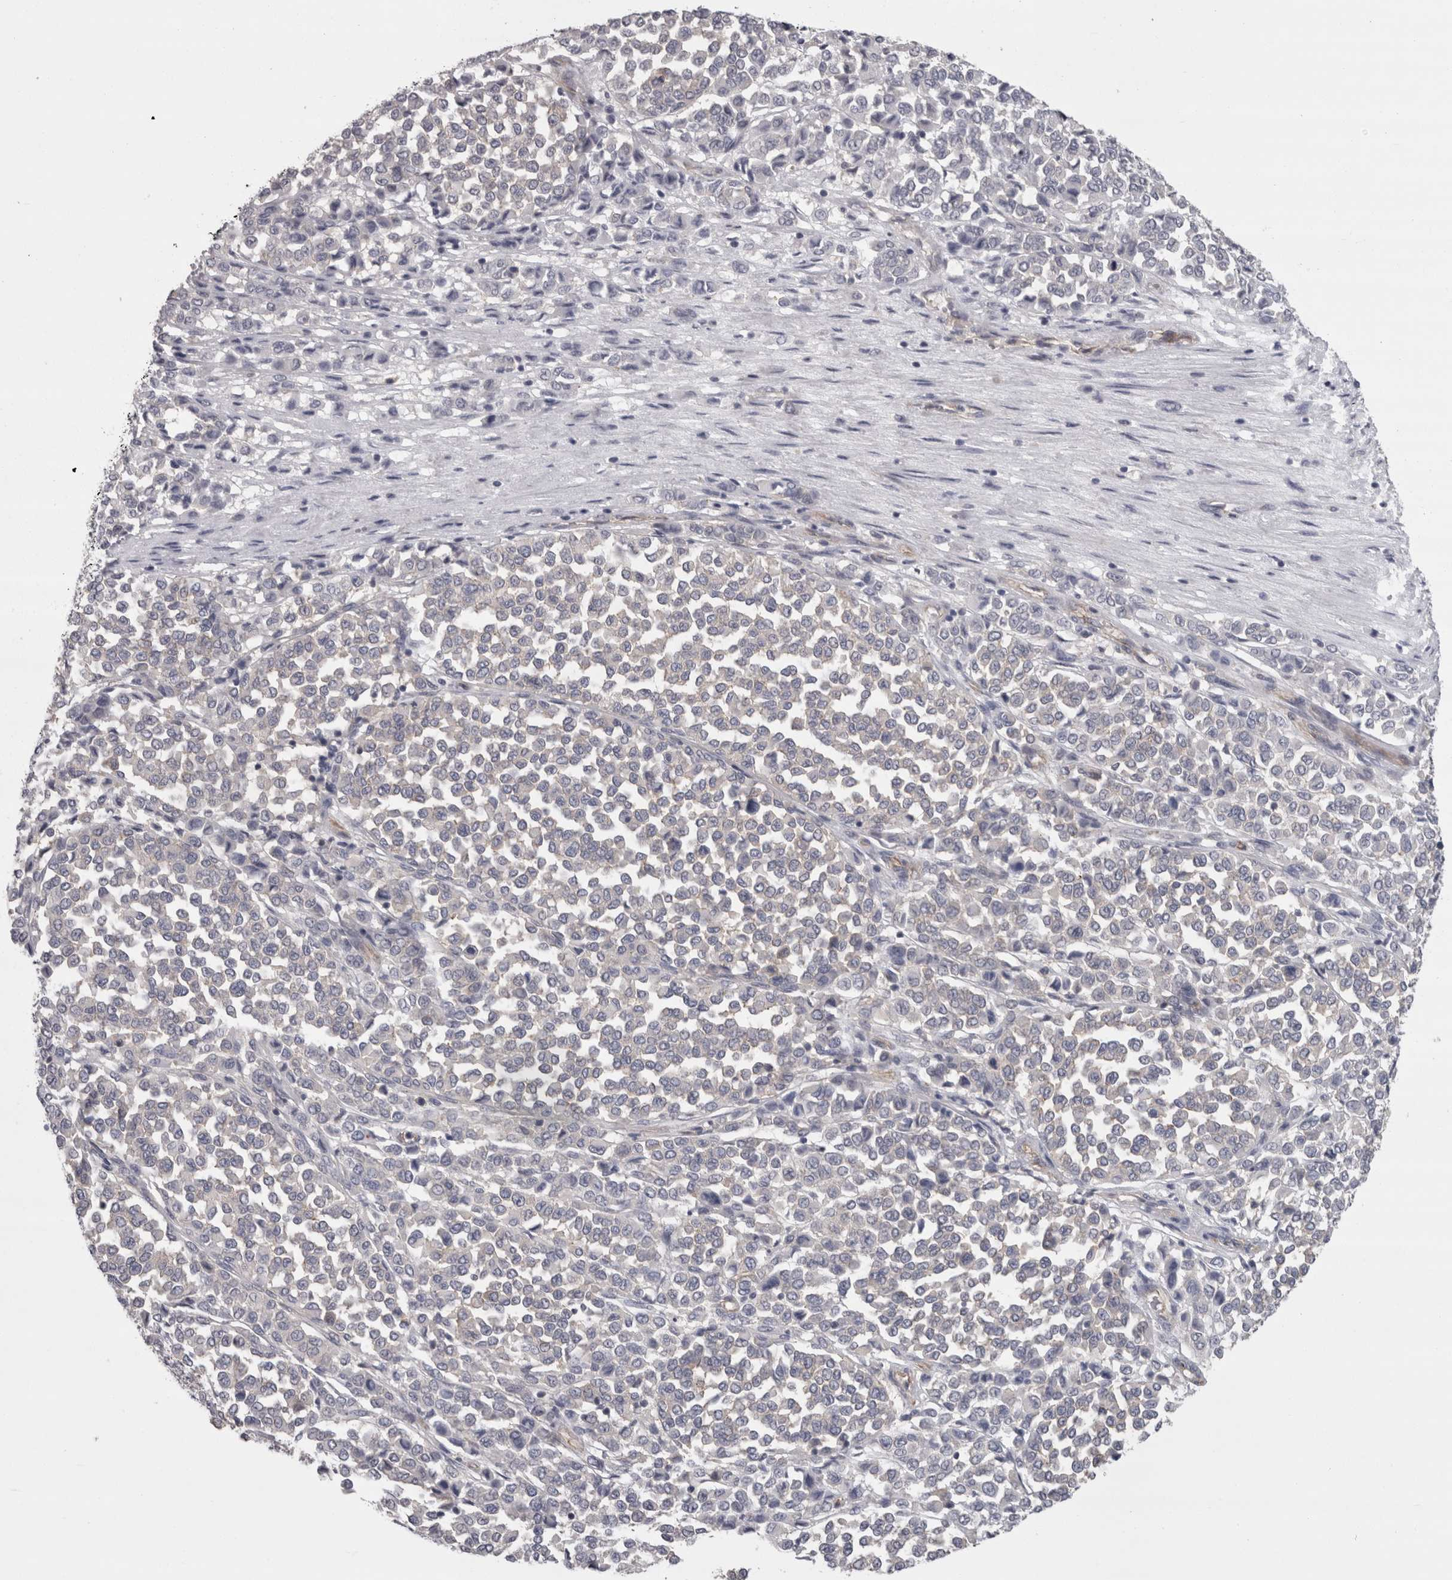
{"staining": {"intensity": "negative", "quantity": "none", "location": "none"}, "tissue": "melanoma", "cell_type": "Tumor cells", "image_type": "cancer", "snomed": [{"axis": "morphology", "description": "Malignant melanoma, Metastatic site"}, {"axis": "topography", "description": "Pancreas"}], "caption": "High power microscopy histopathology image of an immunohistochemistry (IHC) histopathology image of malignant melanoma (metastatic site), revealing no significant staining in tumor cells.", "gene": "LYZL6", "patient": {"sex": "female", "age": 30}}